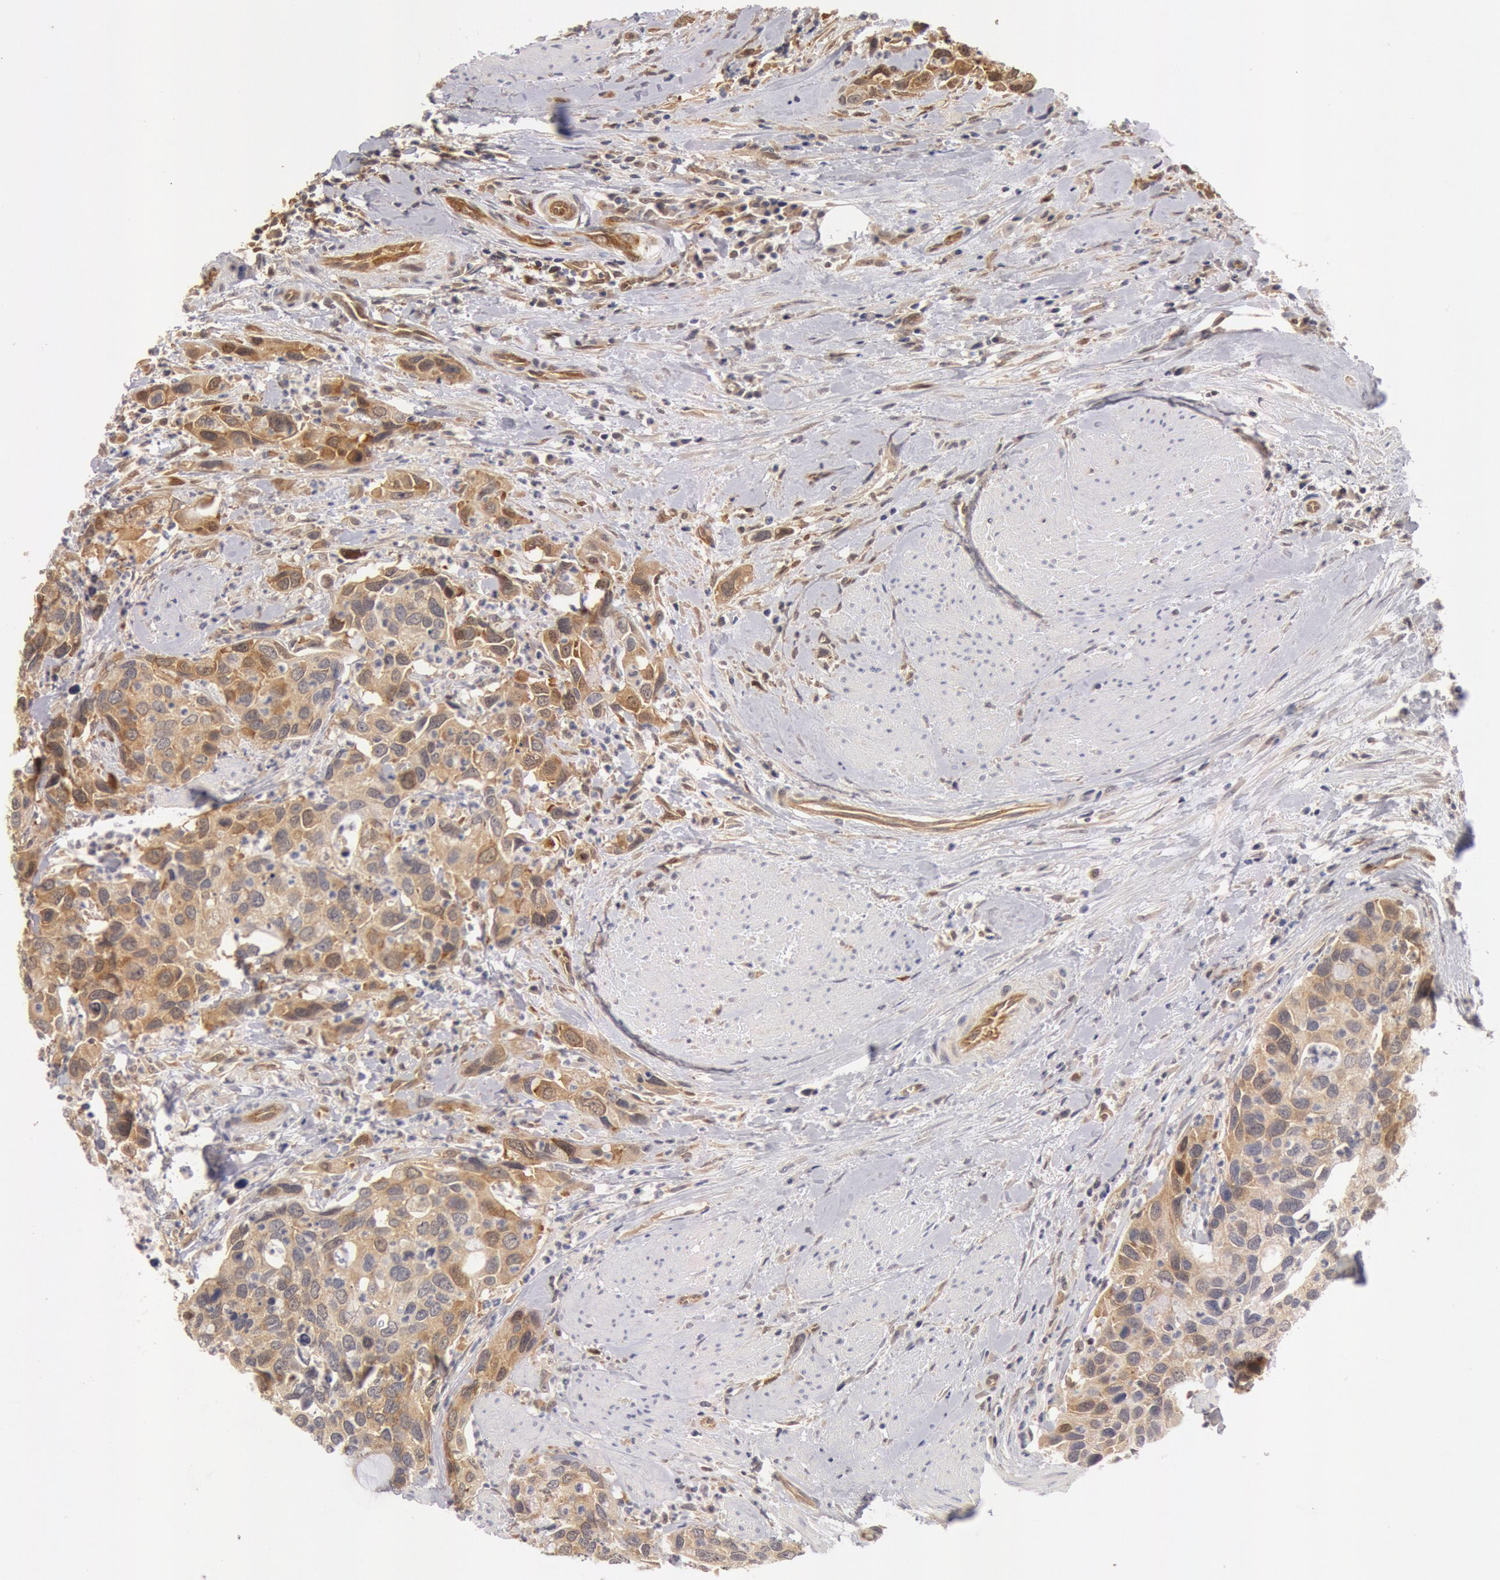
{"staining": {"intensity": "weak", "quantity": ">75%", "location": "cytoplasmic/membranous"}, "tissue": "urothelial cancer", "cell_type": "Tumor cells", "image_type": "cancer", "snomed": [{"axis": "morphology", "description": "Urothelial carcinoma, High grade"}, {"axis": "topography", "description": "Urinary bladder"}], "caption": "Immunohistochemical staining of human urothelial carcinoma (high-grade) demonstrates weak cytoplasmic/membranous protein expression in about >75% of tumor cells. (IHC, brightfield microscopy, high magnification).", "gene": "DNAJA1", "patient": {"sex": "male", "age": 66}}